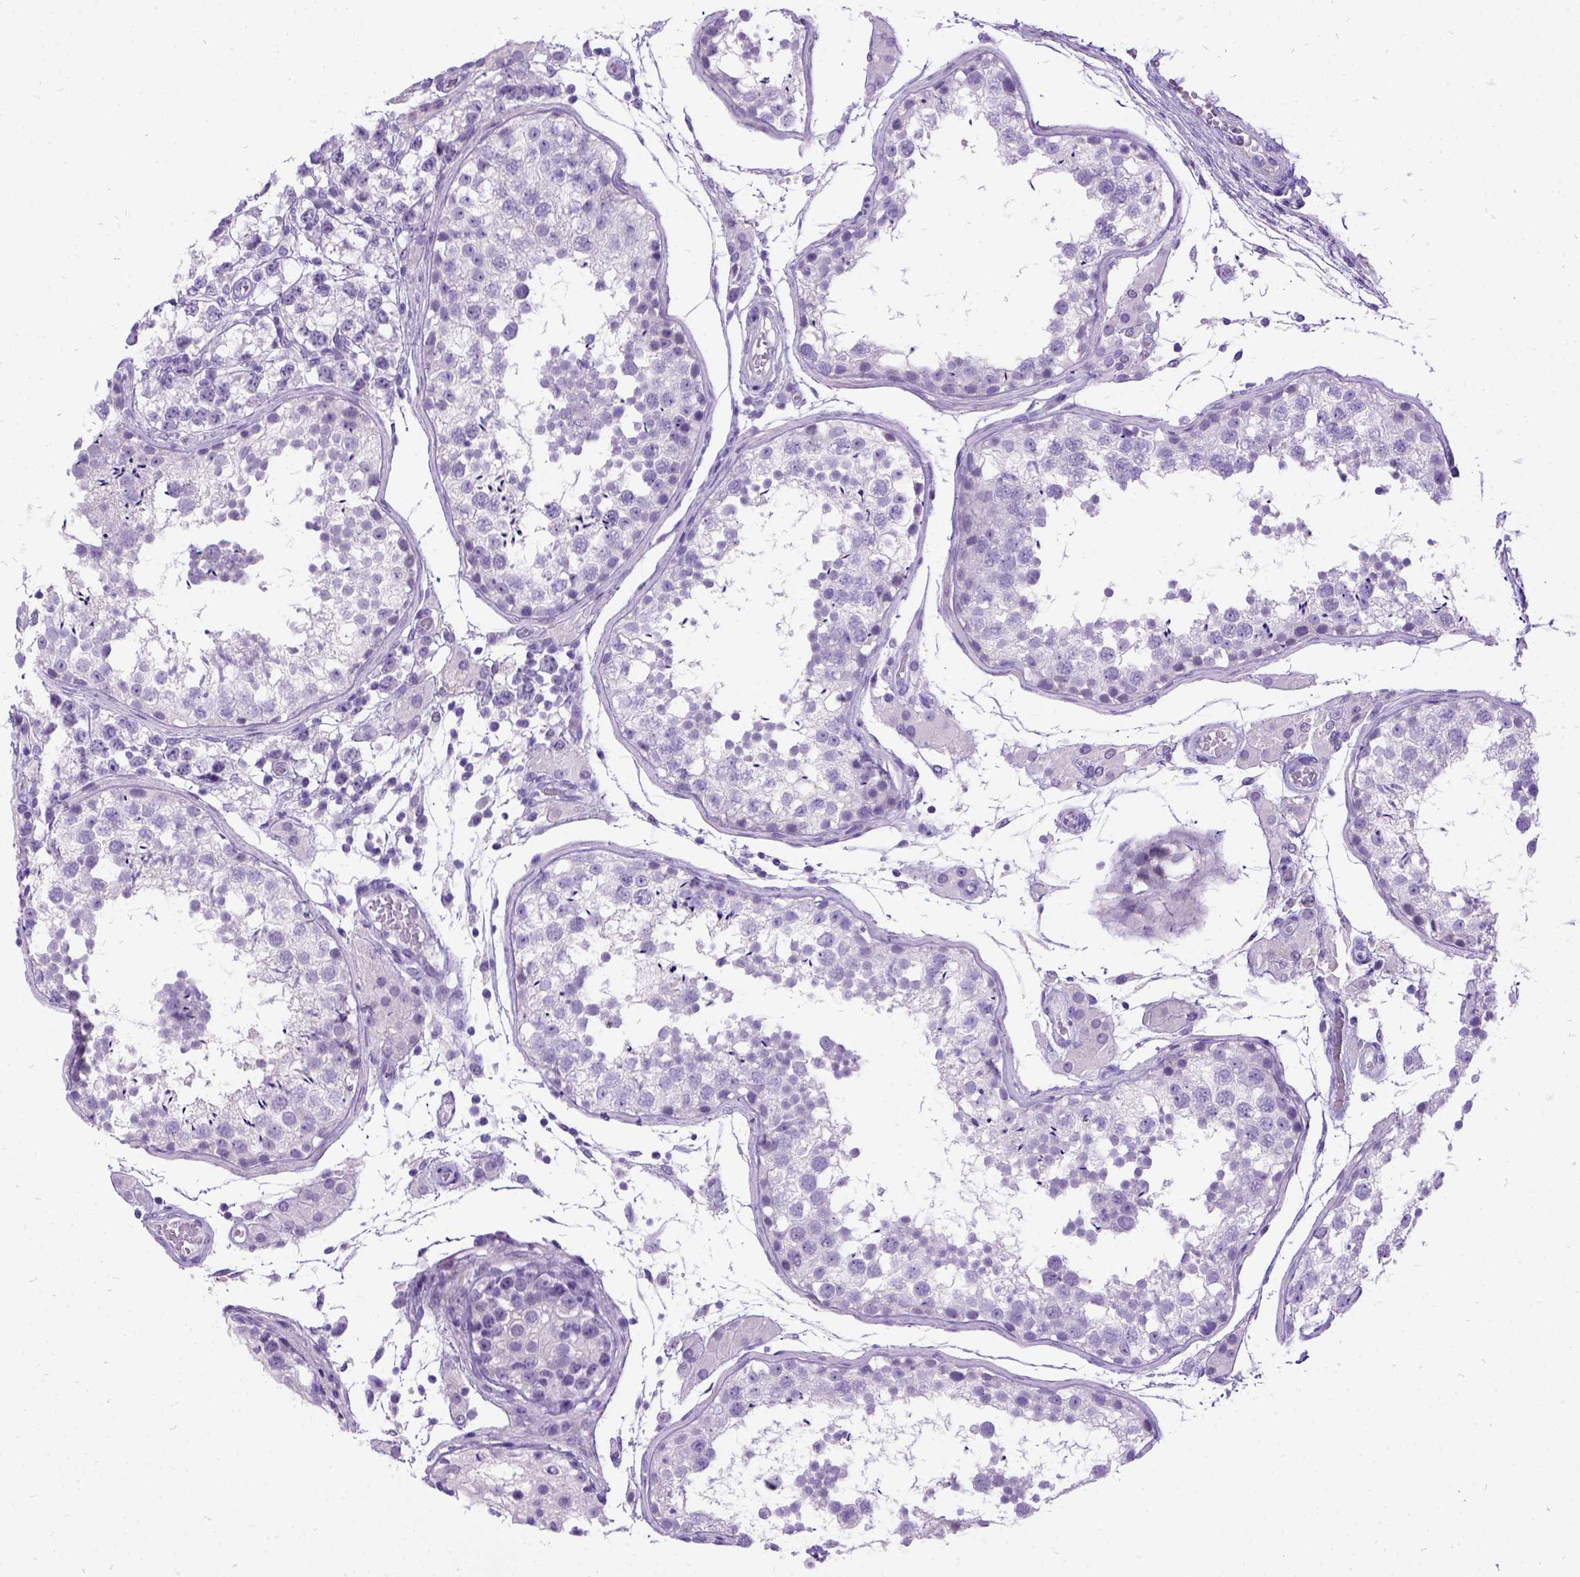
{"staining": {"intensity": "negative", "quantity": "none", "location": "none"}, "tissue": "testis", "cell_type": "Cells in seminiferous ducts", "image_type": "normal", "snomed": [{"axis": "morphology", "description": "Normal tissue, NOS"}, {"axis": "morphology", "description": "Seminoma, NOS"}, {"axis": "topography", "description": "Testis"}], "caption": "DAB immunohistochemical staining of unremarkable testis displays no significant staining in cells in seminiferous ducts.", "gene": "ENSG00000254979", "patient": {"sex": "male", "age": 29}}